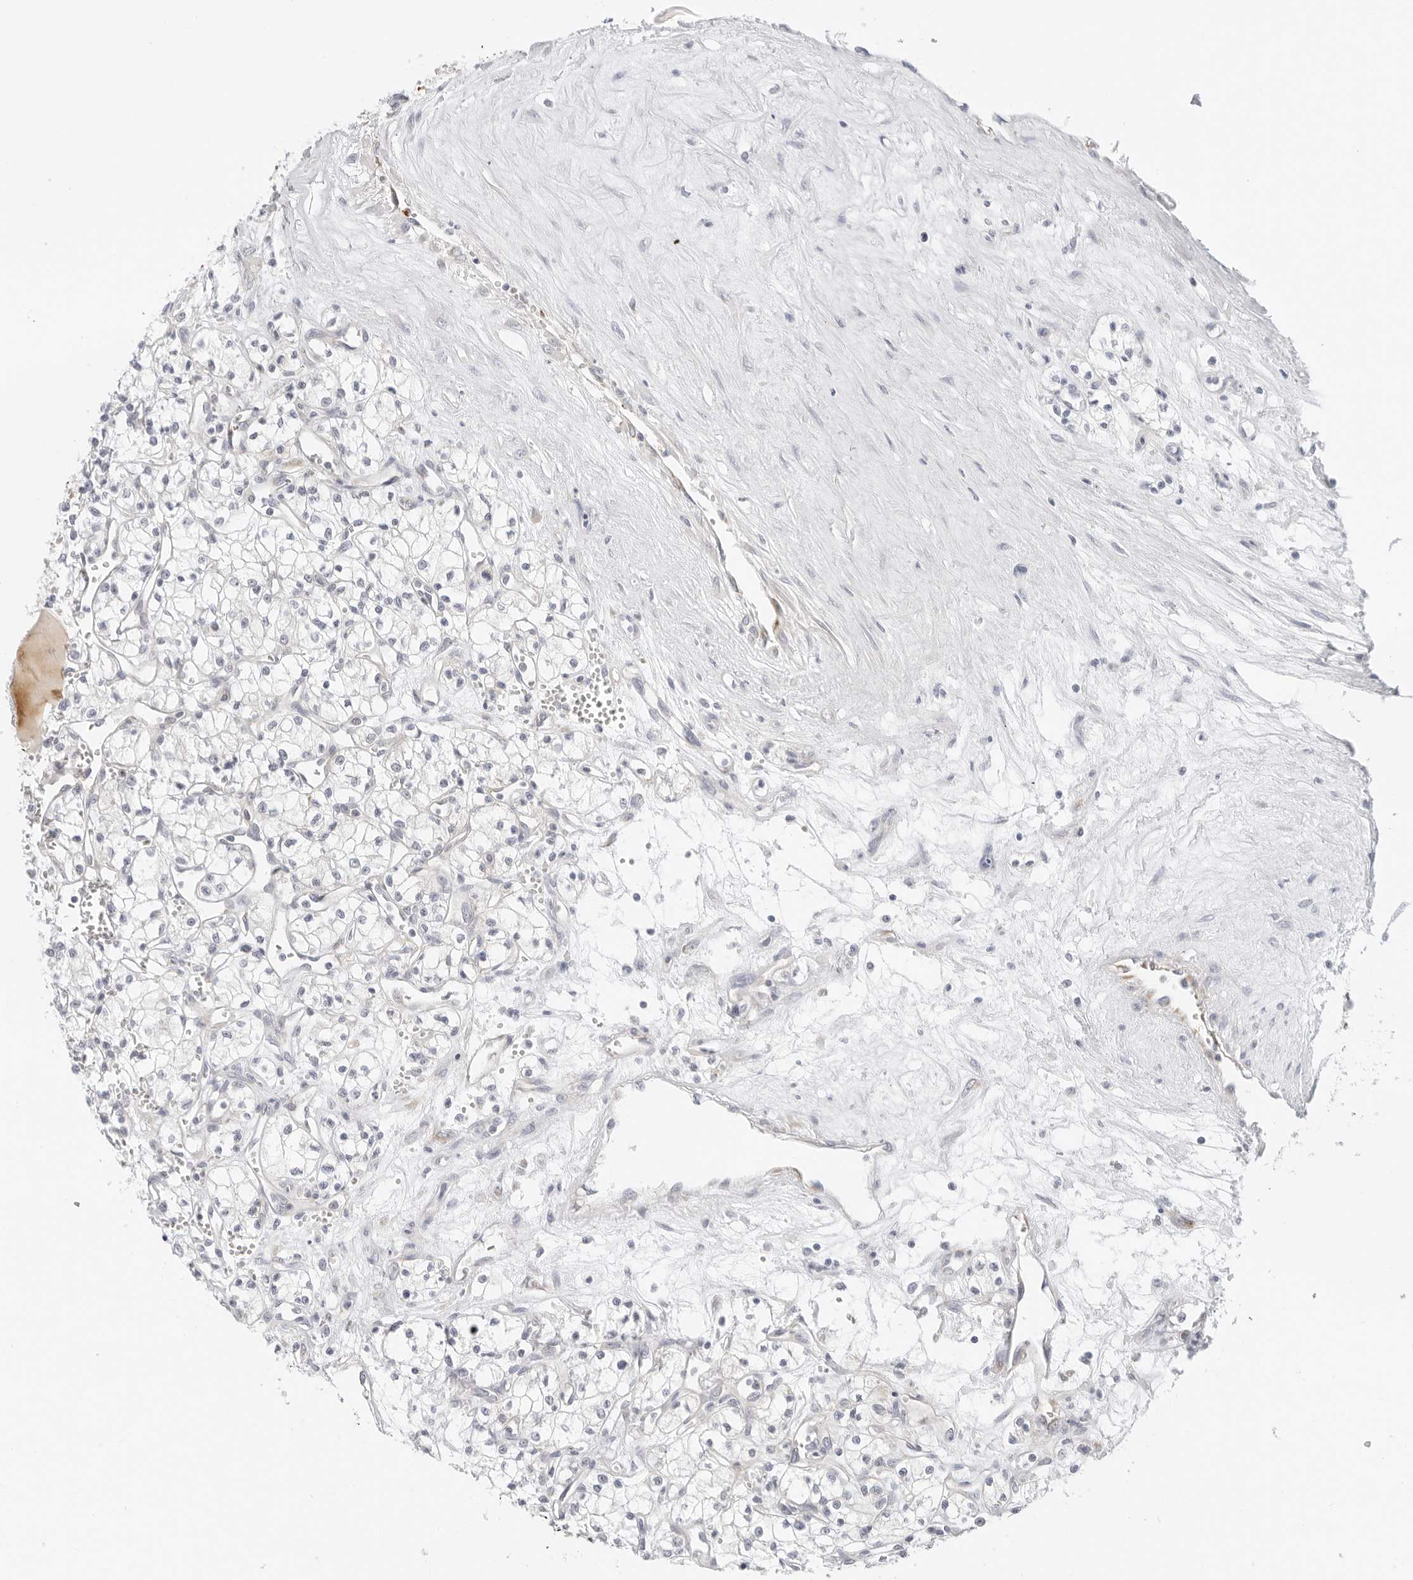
{"staining": {"intensity": "negative", "quantity": "none", "location": "none"}, "tissue": "renal cancer", "cell_type": "Tumor cells", "image_type": "cancer", "snomed": [{"axis": "morphology", "description": "Adenocarcinoma, NOS"}, {"axis": "topography", "description": "Kidney"}], "caption": "The image exhibits no staining of tumor cells in renal cancer (adenocarcinoma).", "gene": "RC3H1", "patient": {"sex": "male", "age": 59}}